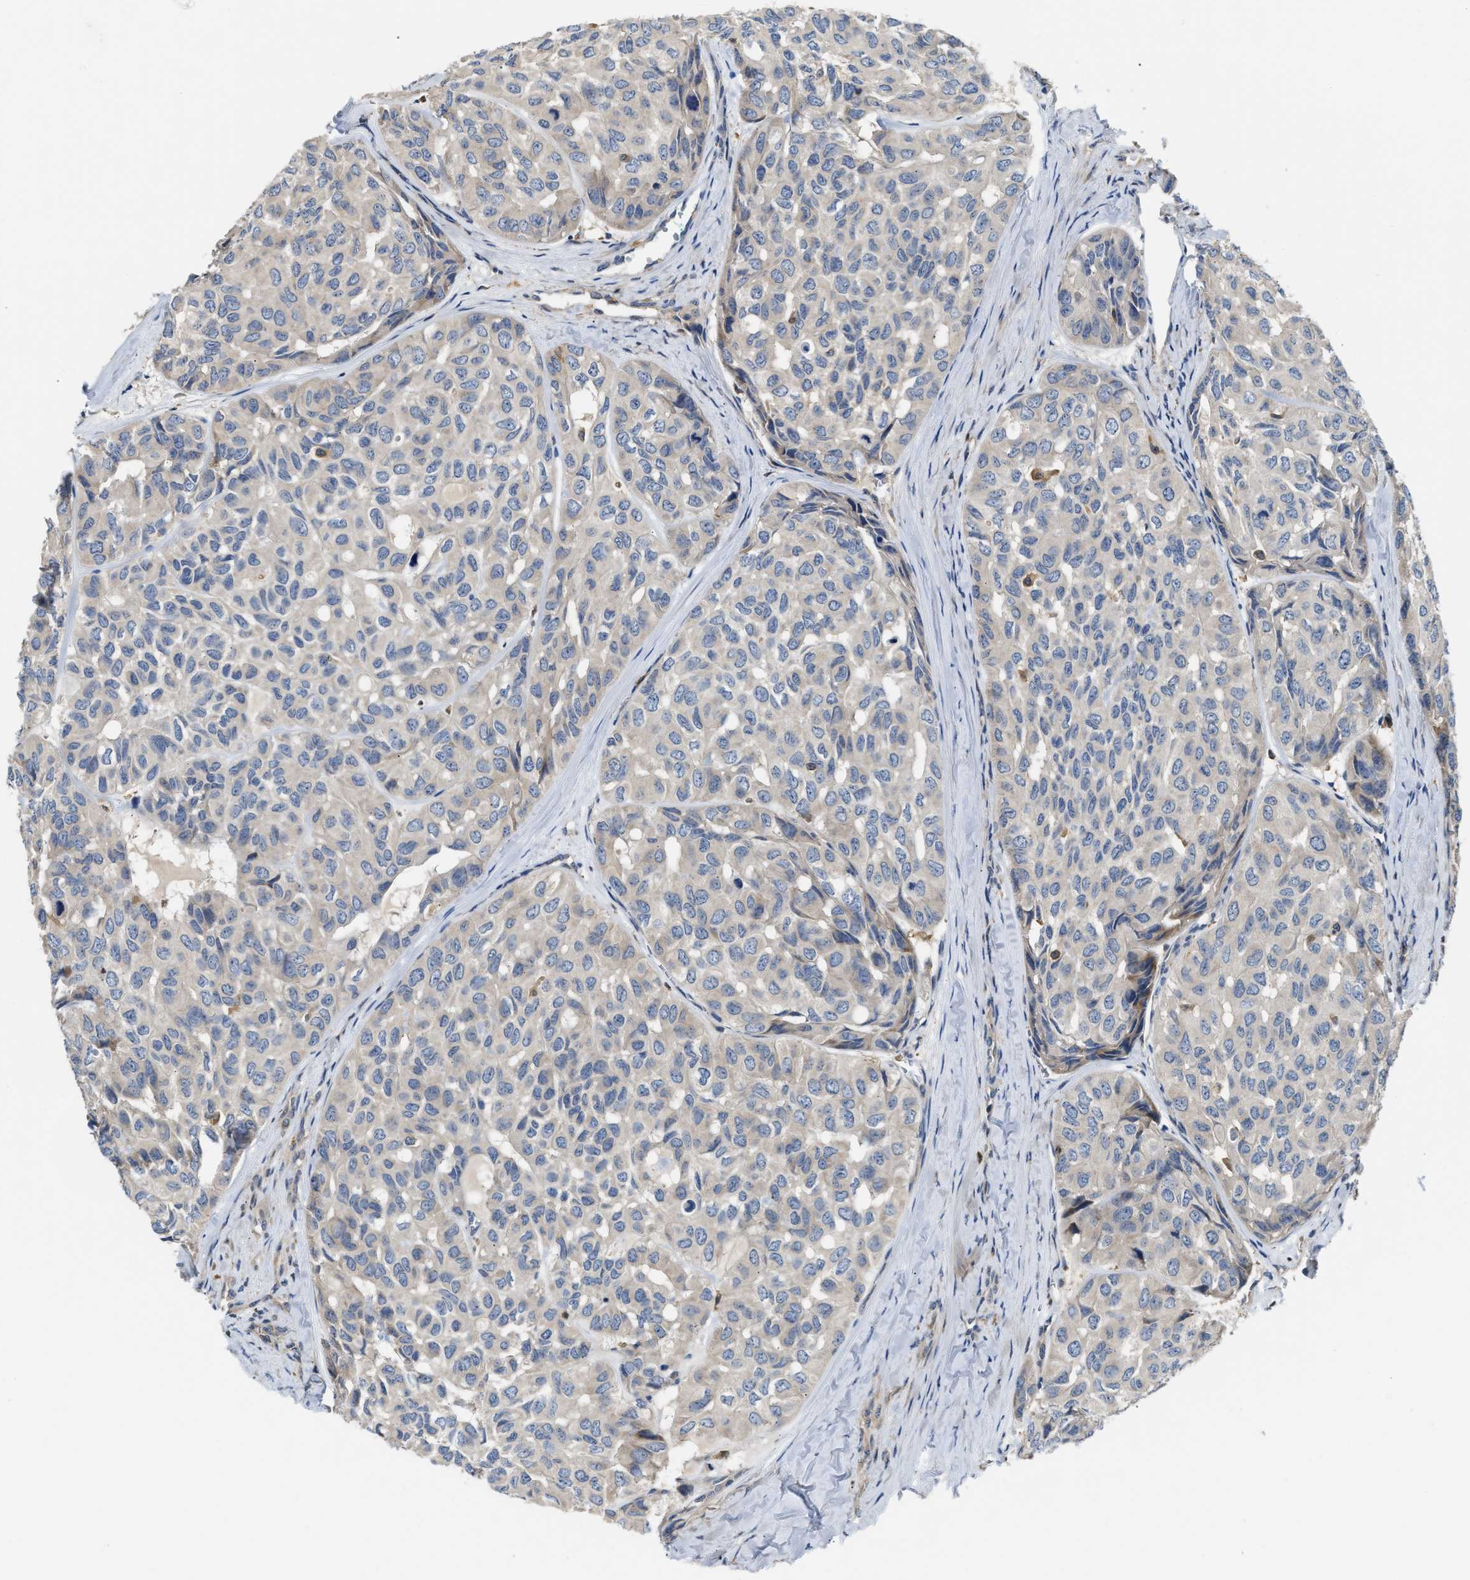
{"staining": {"intensity": "negative", "quantity": "none", "location": "none"}, "tissue": "head and neck cancer", "cell_type": "Tumor cells", "image_type": "cancer", "snomed": [{"axis": "morphology", "description": "Adenocarcinoma, NOS"}, {"axis": "topography", "description": "Salivary gland, NOS"}, {"axis": "topography", "description": "Head-Neck"}], "caption": "Photomicrograph shows no protein positivity in tumor cells of head and neck adenocarcinoma tissue.", "gene": "OSTF1", "patient": {"sex": "female", "age": 76}}